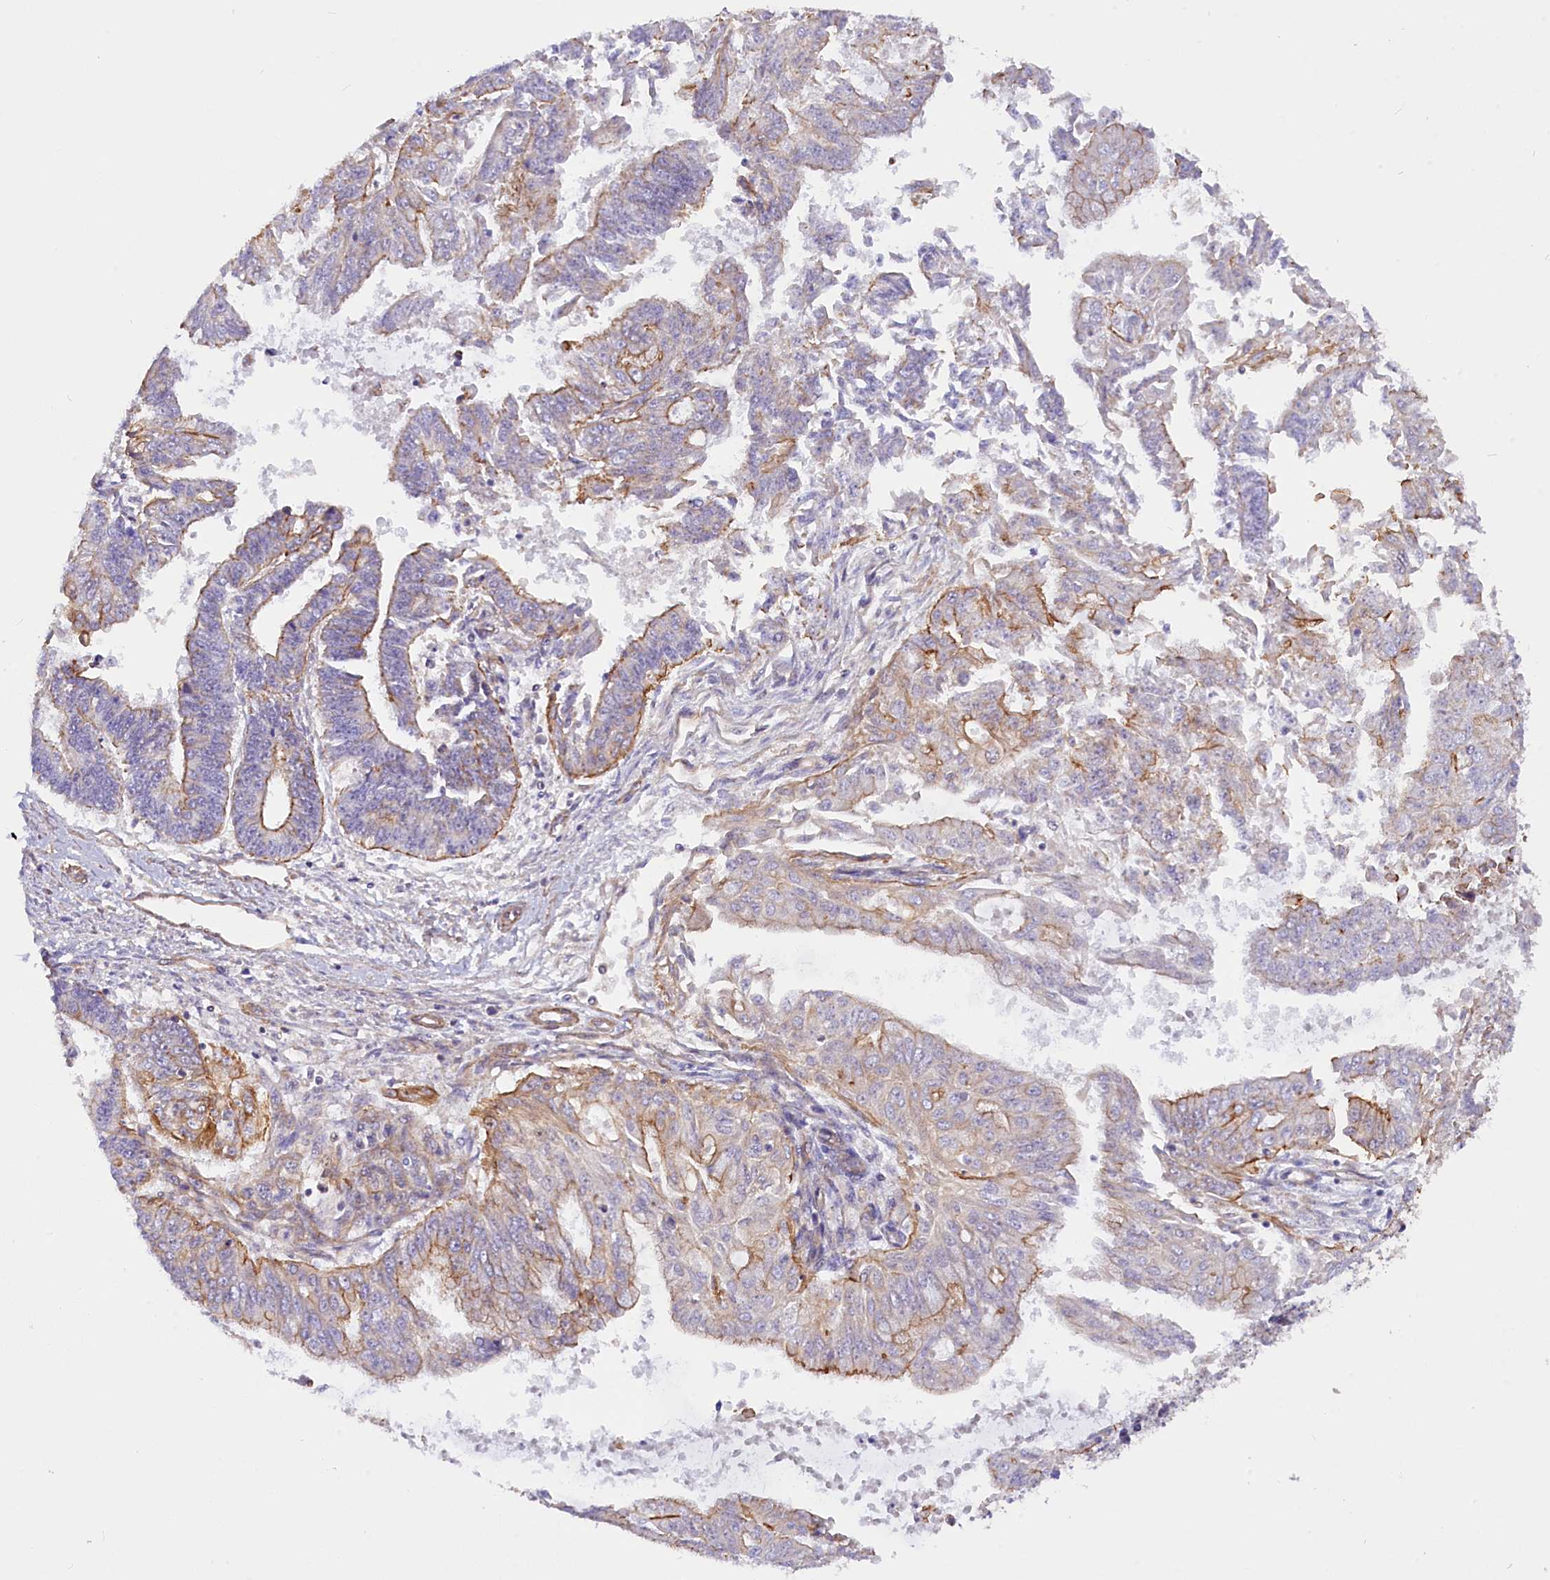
{"staining": {"intensity": "negative", "quantity": "none", "location": "none"}, "tissue": "endometrial cancer", "cell_type": "Tumor cells", "image_type": "cancer", "snomed": [{"axis": "morphology", "description": "Adenocarcinoma, NOS"}, {"axis": "topography", "description": "Endometrium"}], "caption": "Adenocarcinoma (endometrial) was stained to show a protein in brown. There is no significant staining in tumor cells.", "gene": "MED20", "patient": {"sex": "female", "age": 73}}